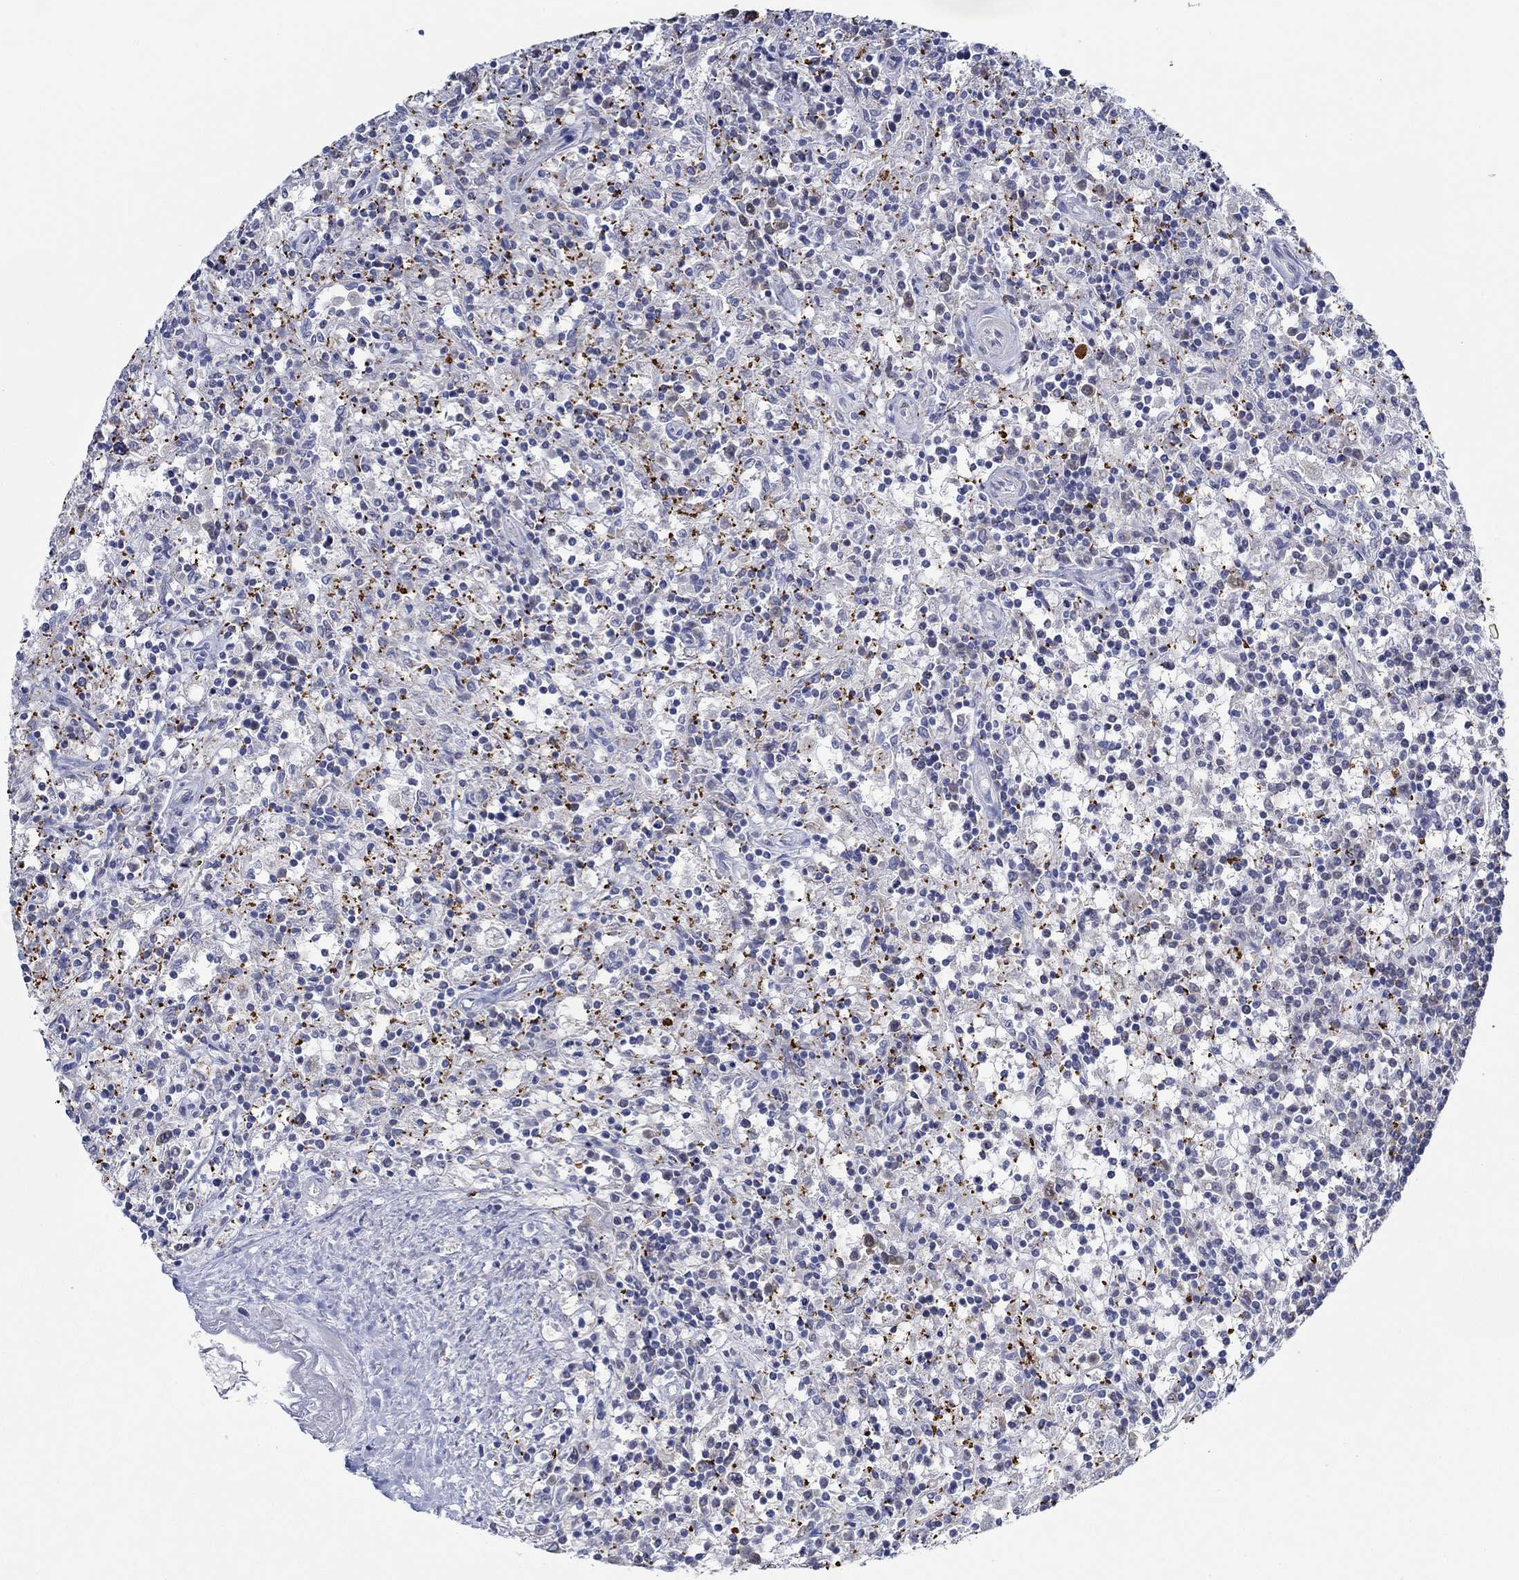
{"staining": {"intensity": "negative", "quantity": "none", "location": "none"}, "tissue": "lymphoma", "cell_type": "Tumor cells", "image_type": "cancer", "snomed": [{"axis": "morphology", "description": "Malignant lymphoma, non-Hodgkin's type, Low grade"}, {"axis": "topography", "description": "Spleen"}], "caption": "Tumor cells show no significant protein expression in lymphoma.", "gene": "SLC27A3", "patient": {"sex": "male", "age": 62}}